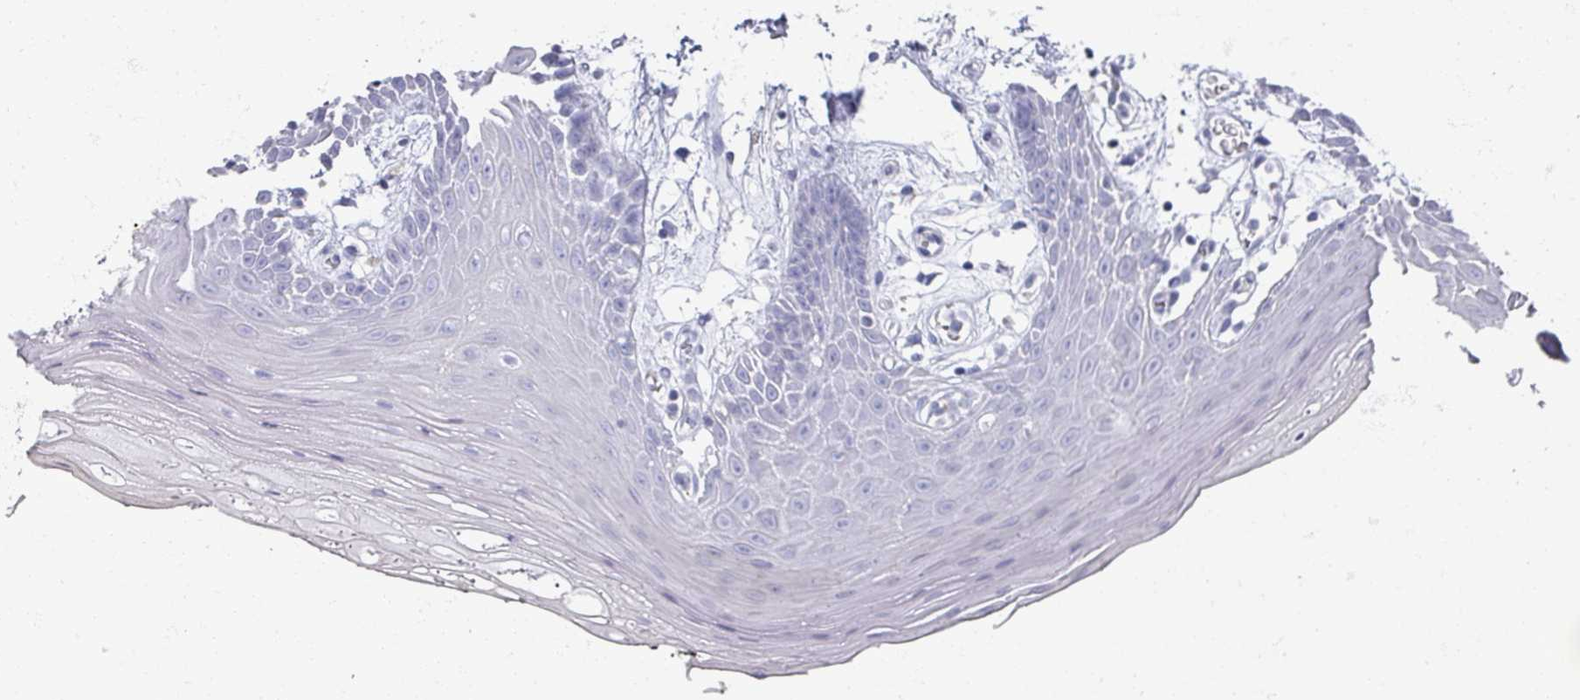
{"staining": {"intensity": "negative", "quantity": "none", "location": "none"}, "tissue": "oral mucosa", "cell_type": "Squamous epithelial cells", "image_type": "normal", "snomed": [{"axis": "morphology", "description": "Normal tissue, NOS"}, {"axis": "topography", "description": "Oral tissue"}, {"axis": "topography", "description": "Tounge, NOS"}], "caption": "Protein analysis of normal oral mucosa reveals no significant positivity in squamous epithelial cells.", "gene": "OMG", "patient": {"sex": "female", "age": 59}}